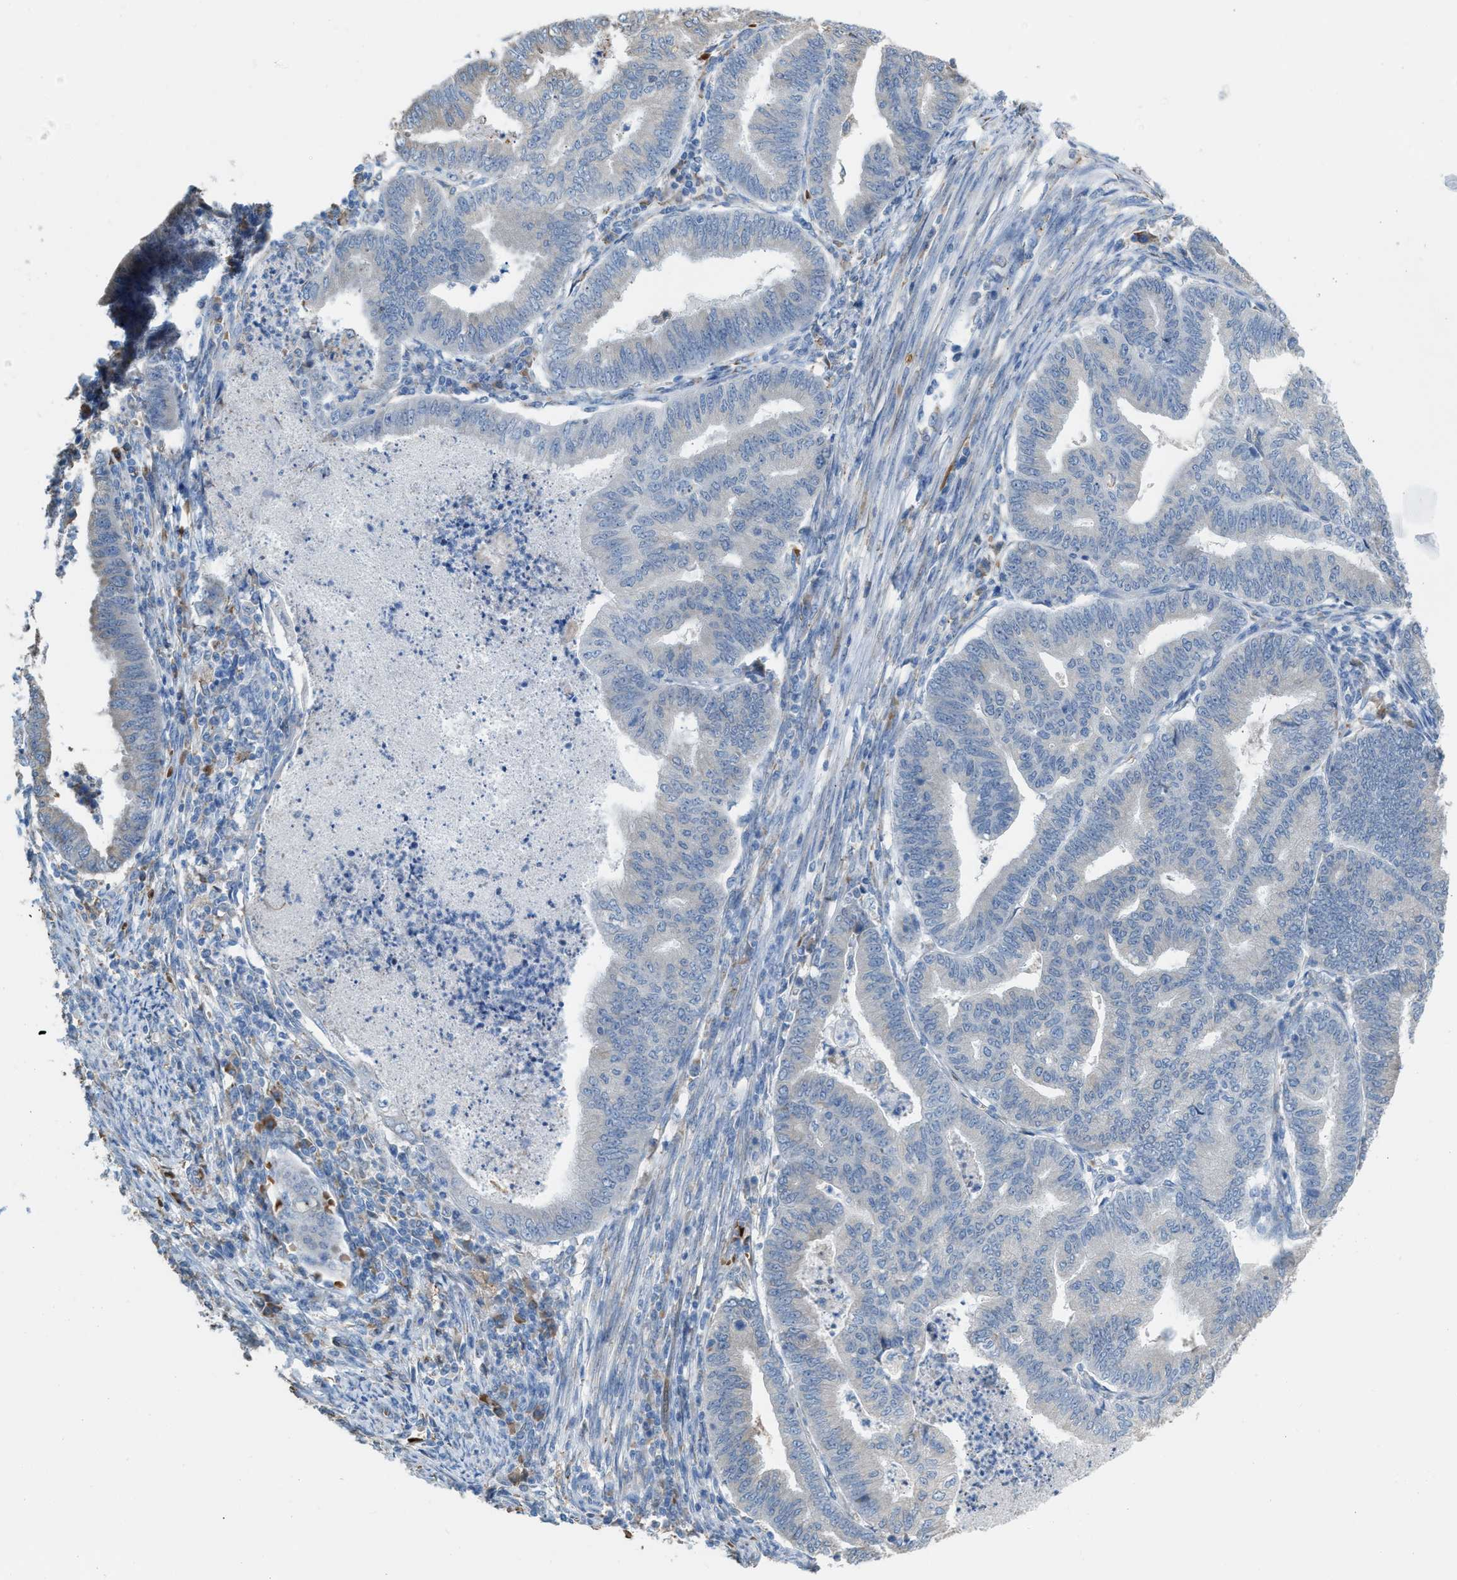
{"staining": {"intensity": "negative", "quantity": "none", "location": "none"}, "tissue": "endometrial cancer", "cell_type": "Tumor cells", "image_type": "cancer", "snomed": [{"axis": "morphology", "description": "Polyp, NOS"}, {"axis": "morphology", "description": "Adenocarcinoma, NOS"}, {"axis": "morphology", "description": "Adenoma, NOS"}, {"axis": "topography", "description": "Endometrium"}], "caption": "Endometrial cancer (polyp) stained for a protein using IHC demonstrates no positivity tumor cells.", "gene": "CA3", "patient": {"sex": "female", "age": 79}}